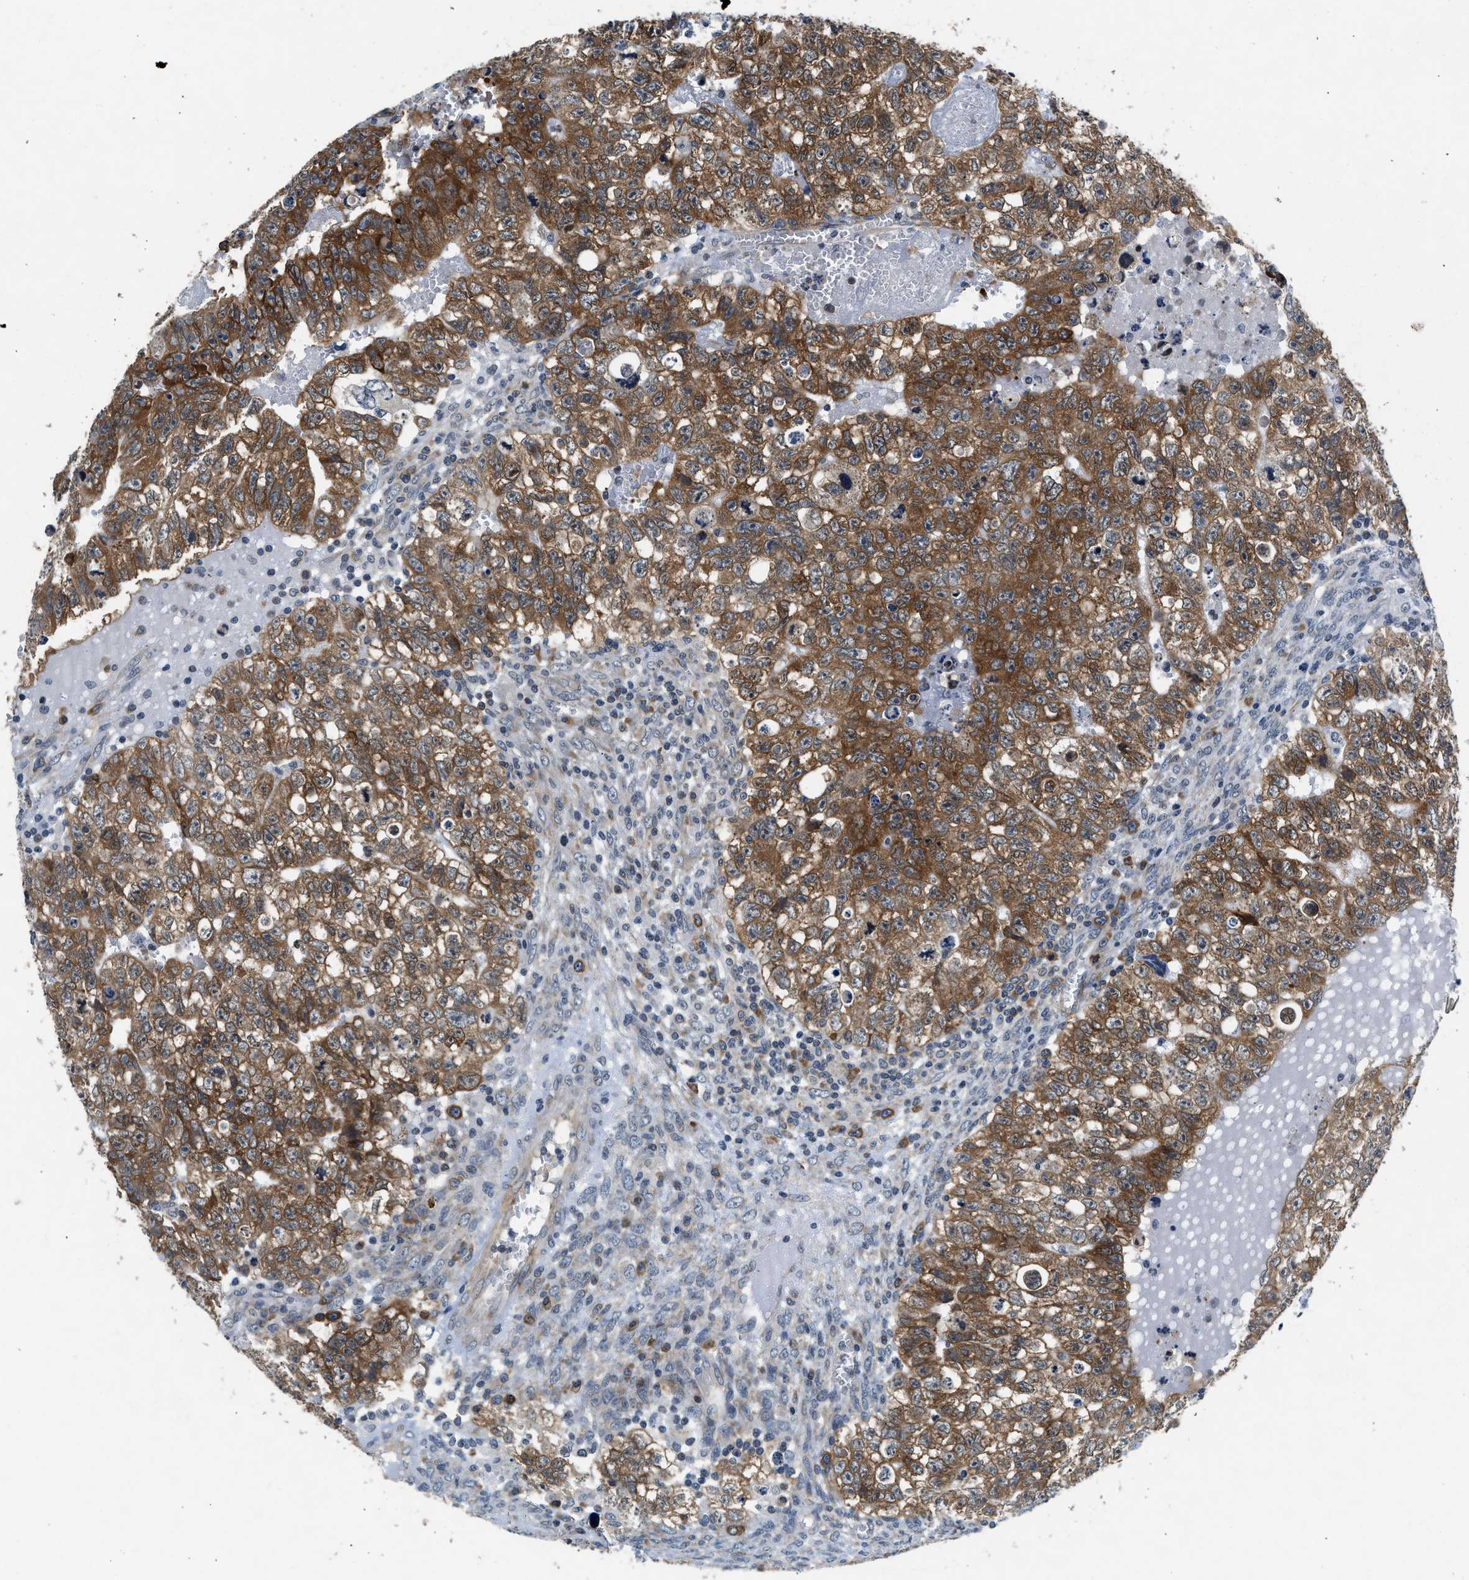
{"staining": {"intensity": "strong", "quantity": ">75%", "location": "cytoplasmic/membranous"}, "tissue": "testis cancer", "cell_type": "Tumor cells", "image_type": "cancer", "snomed": [{"axis": "morphology", "description": "Seminoma, NOS"}, {"axis": "morphology", "description": "Carcinoma, Embryonal, NOS"}, {"axis": "topography", "description": "Testis"}], "caption": "DAB immunohistochemical staining of testis cancer (embryonal carcinoma) reveals strong cytoplasmic/membranous protein positivity in approximately >75% of tumor cells.", "gene": "PA2G4", "patient": {"sex": "male", "age": 38}}